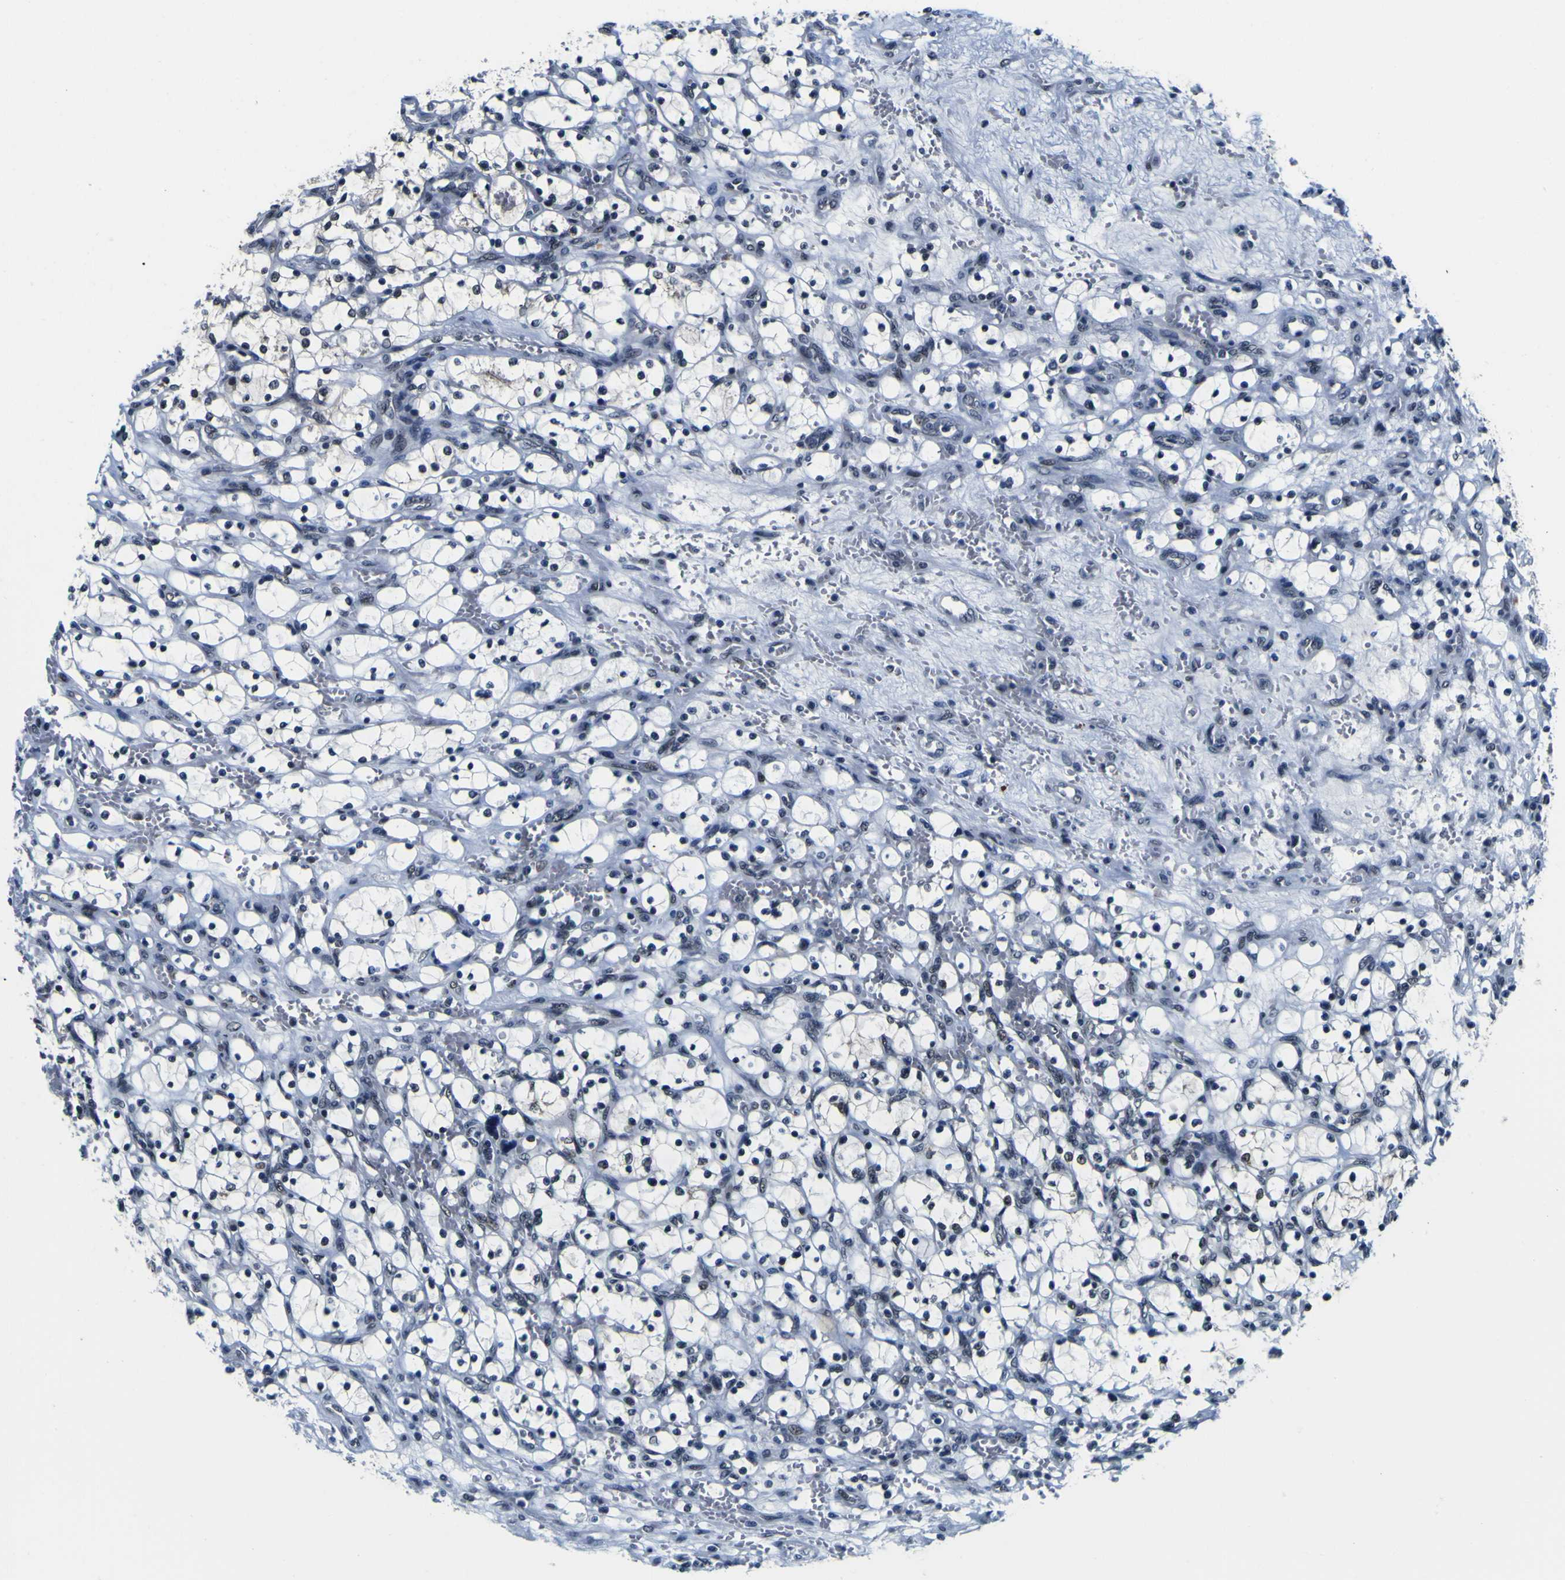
{"staining": {"intensity": "negative", "quantity": "none", "location": "none"}, "tissue": "renal cancer", "cell_type": "Tumor cells", "image_type": "cancer", "snomed": [{"axis": "morphology", "description": "Adenocarcinoma, NOS"}, {"axis": "topography", "description": "Kidney"}], "caption": "Immunohistochemistry image of renal cancer stained for a protein (brown), which displays no staining in tumor cells.", "gene": "CUL4B", "patient": {"sex": "female", "age": 69}}